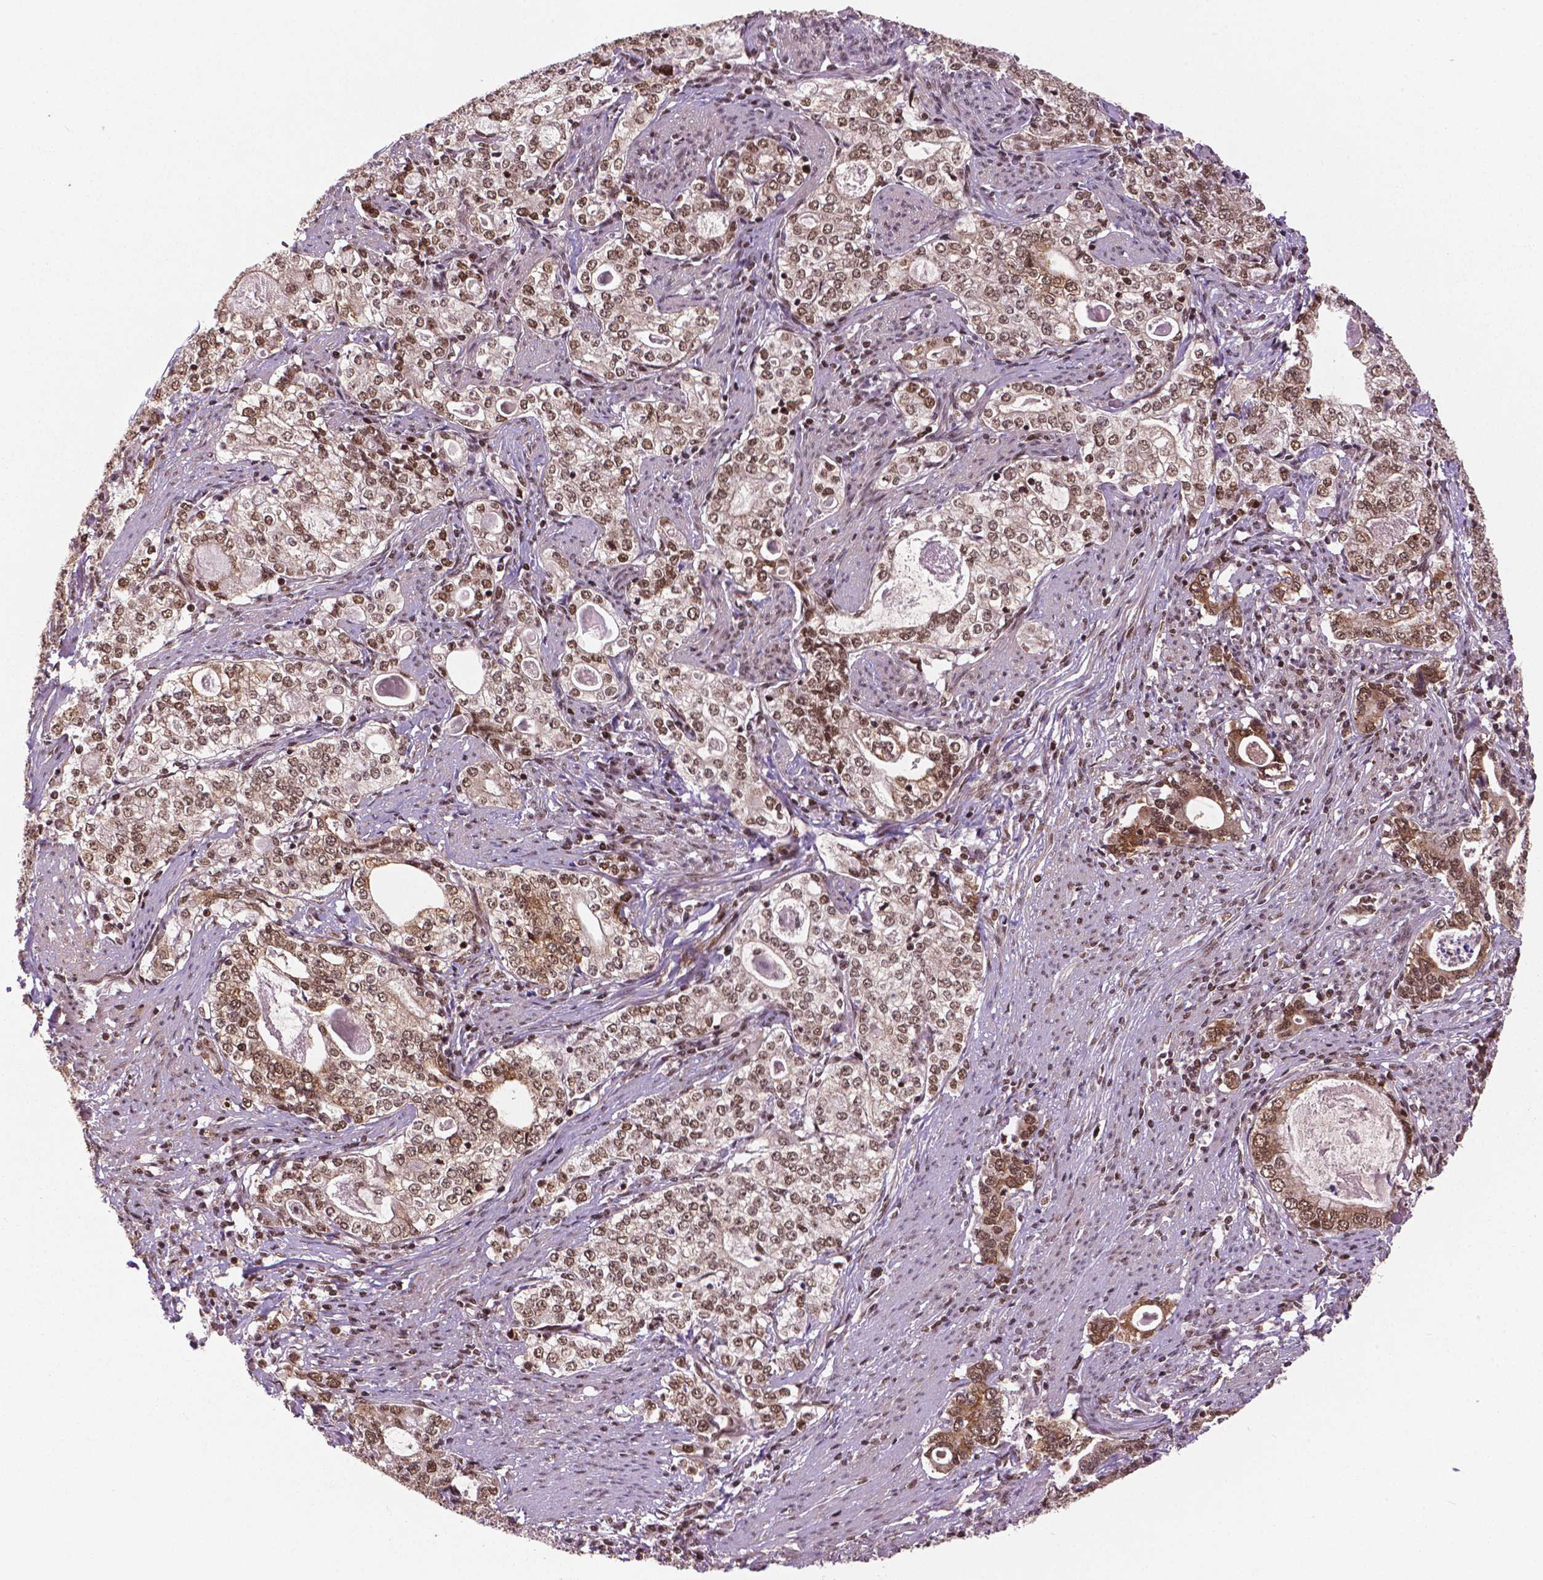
{"staining": {"intensity": "moderate", "quantity": ">75%", "location": "nuclear"}, "tissue": "stomach cancer", "cell_type": "Tumor cells", "image_type": "cancer", "snomed": [{"axis": "morphology", "description": "Adenocarcinoma, NOS"}, {"axis": "topography", "description": "Stomach, lower"}], "caption": "Moderate nuclear expression for a protein is identified in about >75% of tumor cells of adenocarcinoma (stomach) using immunohistochemistry.", "gene": "SIRT6", "patient": {"sex": "female", "age": 72}}